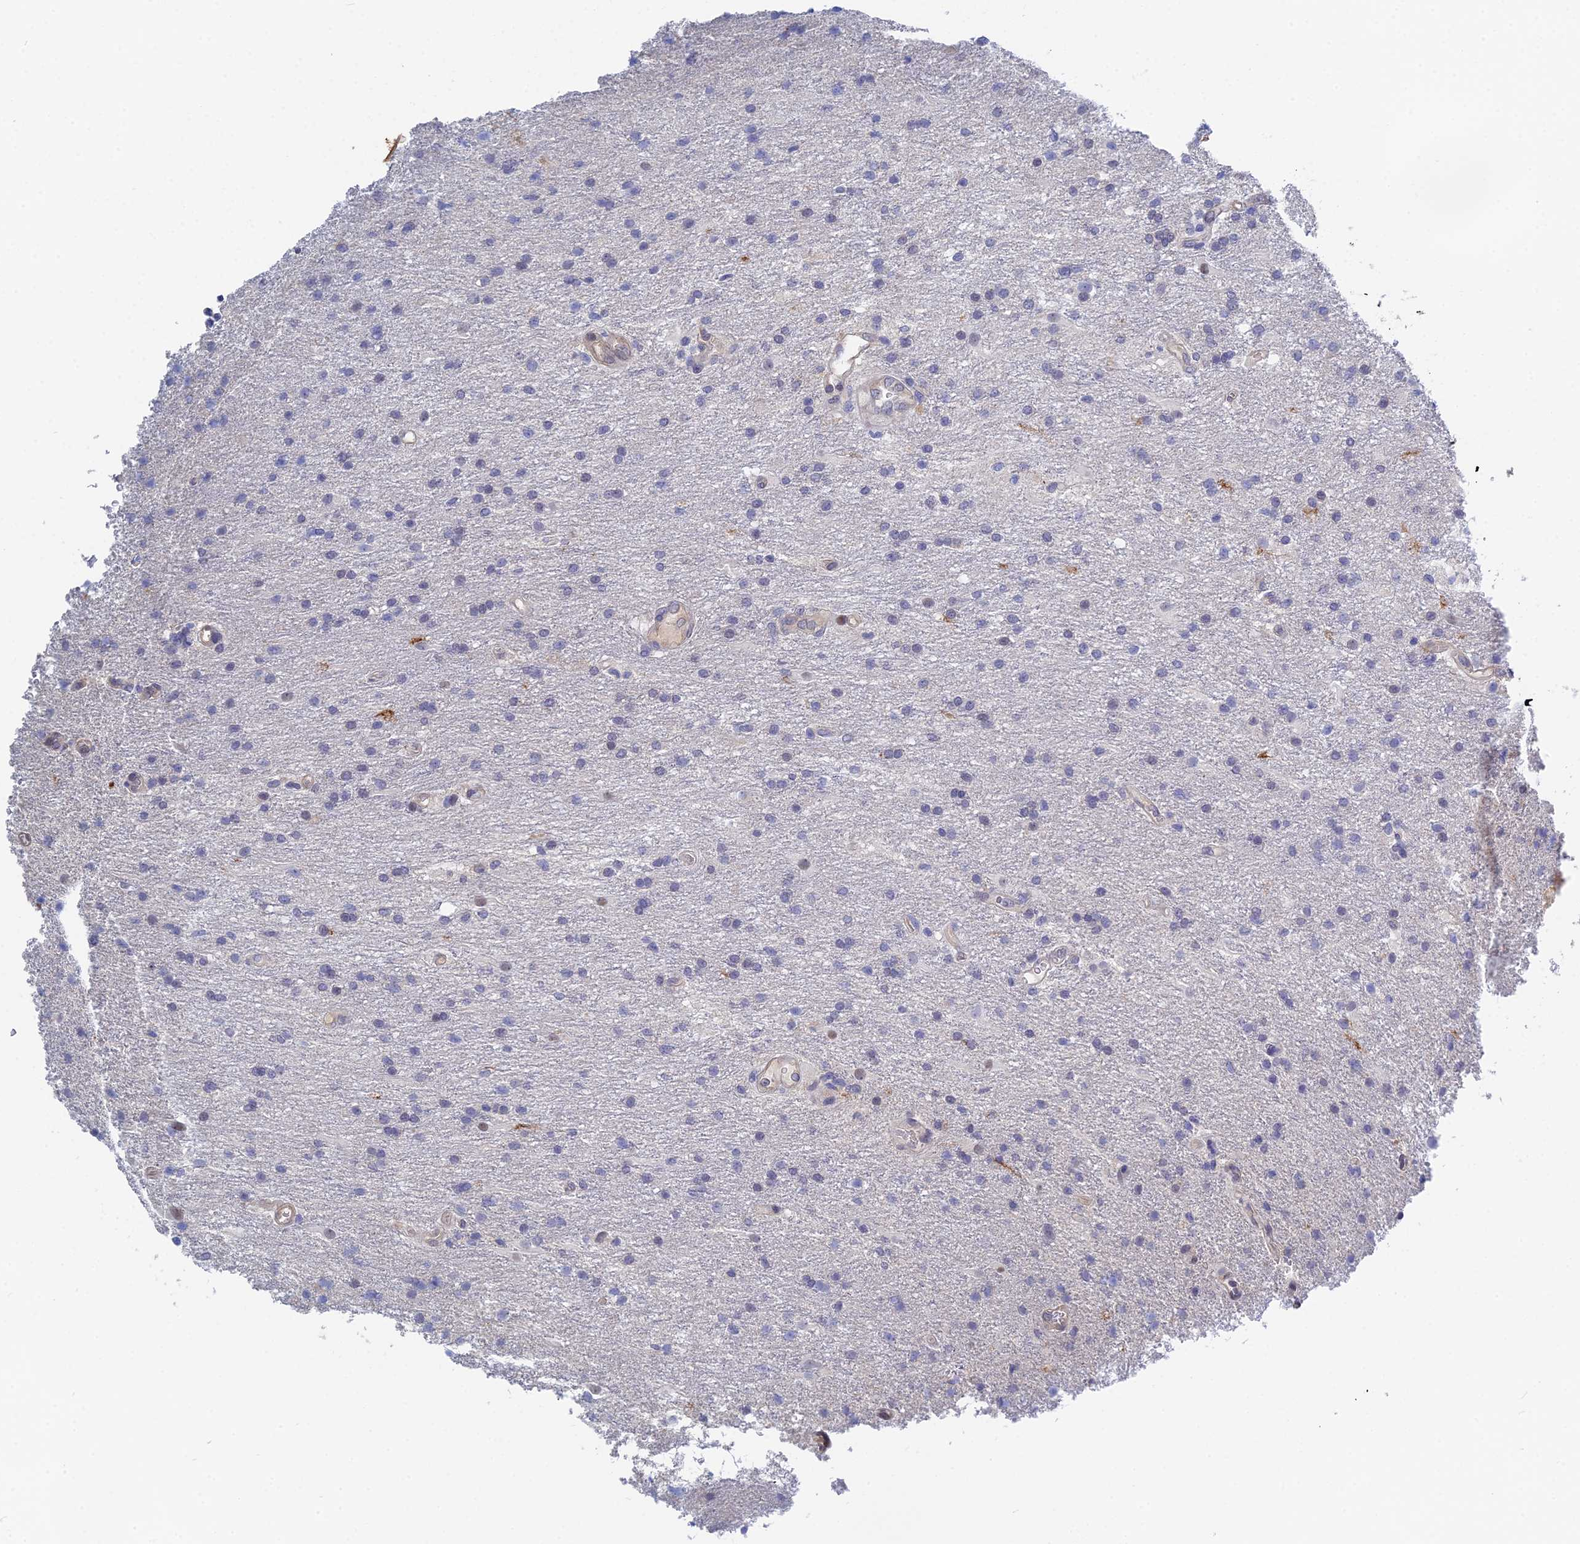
{"staining": {"intensity": "negative", "quantity": "none", "location": "none"}, "tissue": "glioma", "cell_type": "Tumor cells", "image_type": "cancer", "snomed": [{"axis": "morphology", "description": "Glioma, malignant, Low grade"}, {"axis": "topography", "description": "Brain"}], "caption": "A high-resolution photomicrograph shows immunohistochemistry (IHC) staining of glioma, which displays no significant expression in tumor cells.", "gene": "DNAH14", "patient": {"sex": "male", "age": 66}}